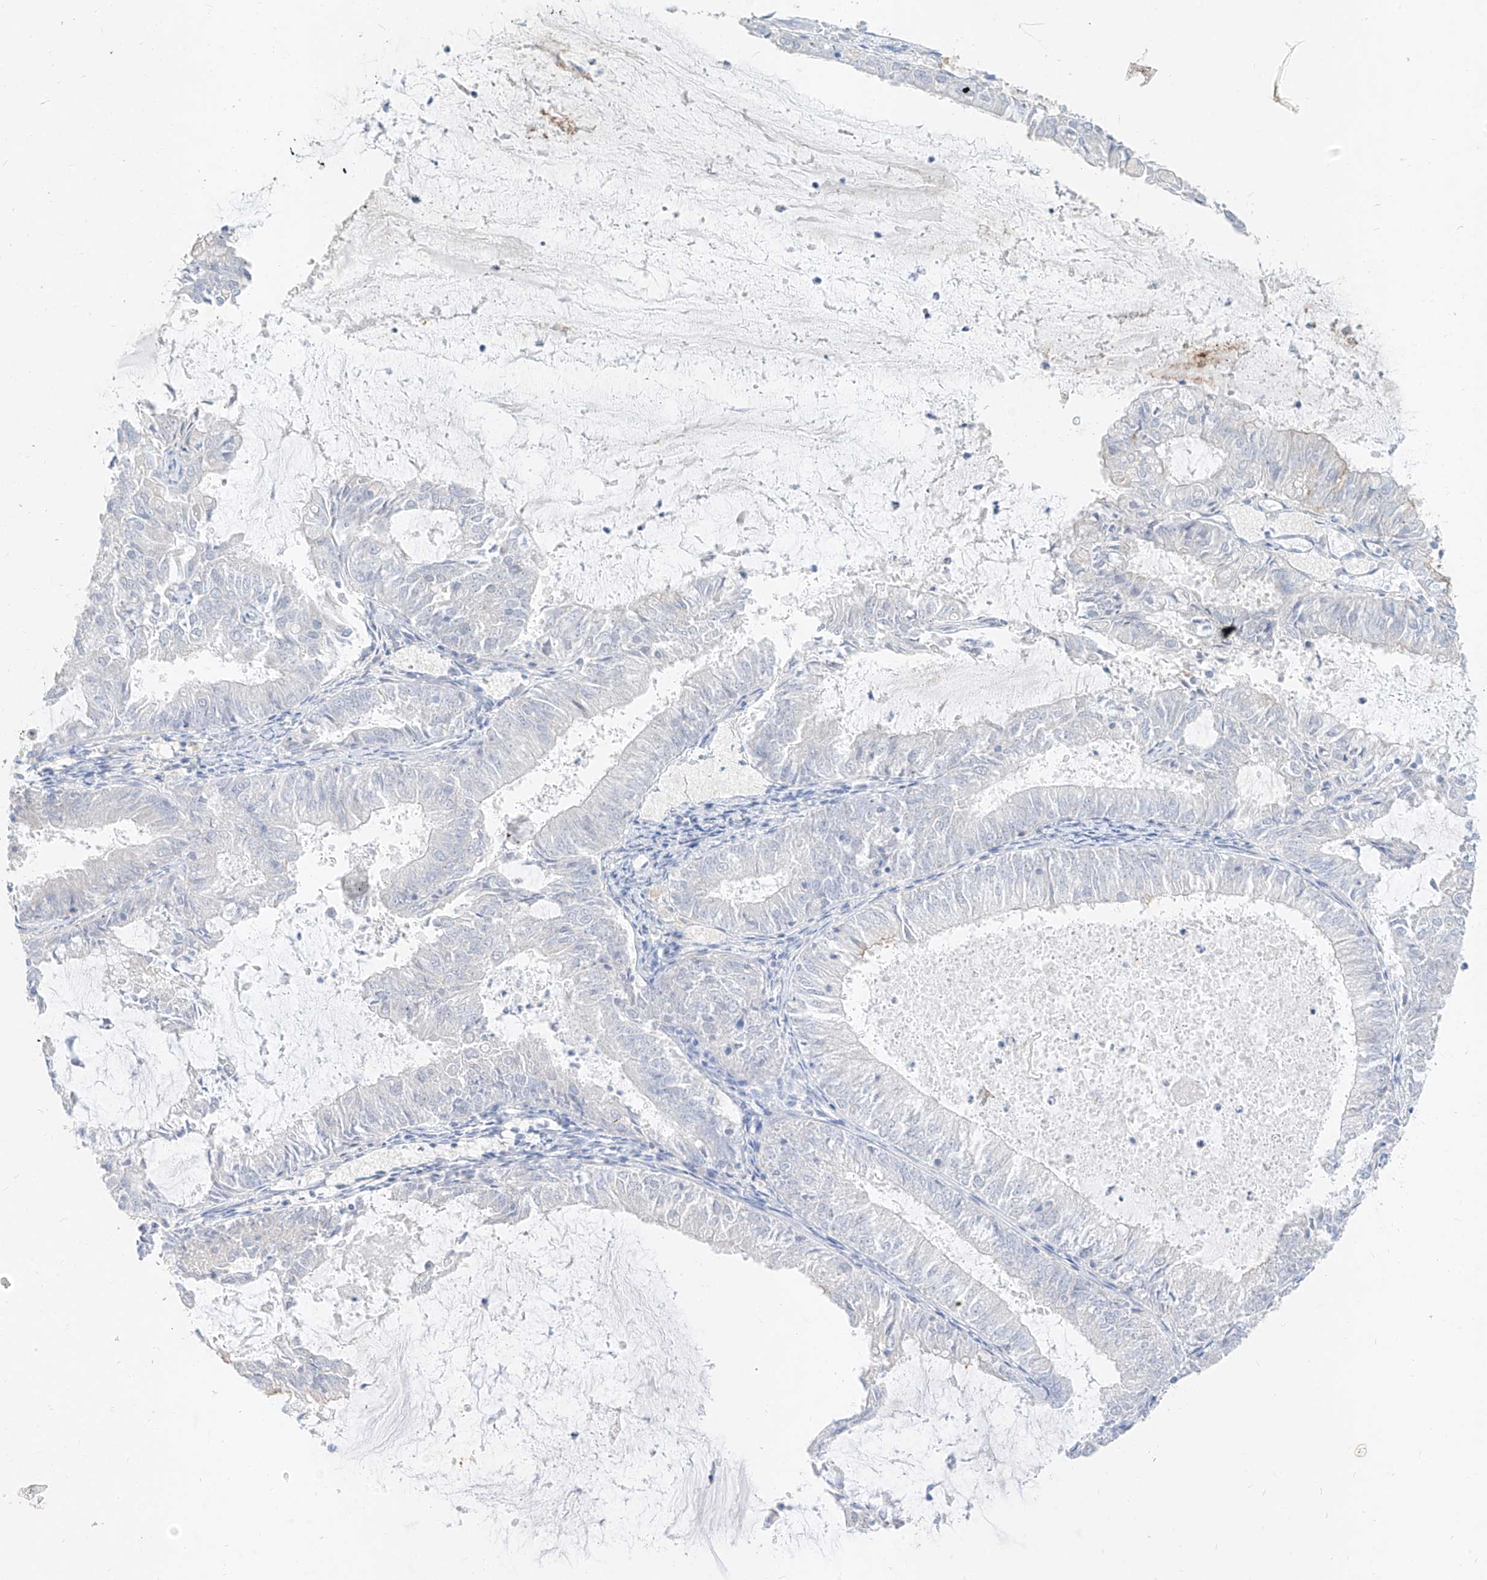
{"staining": {"intensity": "negative", "quantity": "none", "location": "none"}, "tissue": "endometrial cancer", "cell_type": "Tumor cells", "image_type": "cancer", "snomed": [{"axis": "morphology", "description": "Adenocarcinoma, NOS"}, {"axis": "topography", "description": "Endometrium"}], "caption": "DAB (3,3'-diaminobenzidine) immunohistochemical staining of endometrial cancer (adenocarcinoma) demonstrates no significant expression in tumor cells. Nuclei are stained in blue.", "gene": "ZZEF1", "patient": {"sex": "female", "age": 57}}